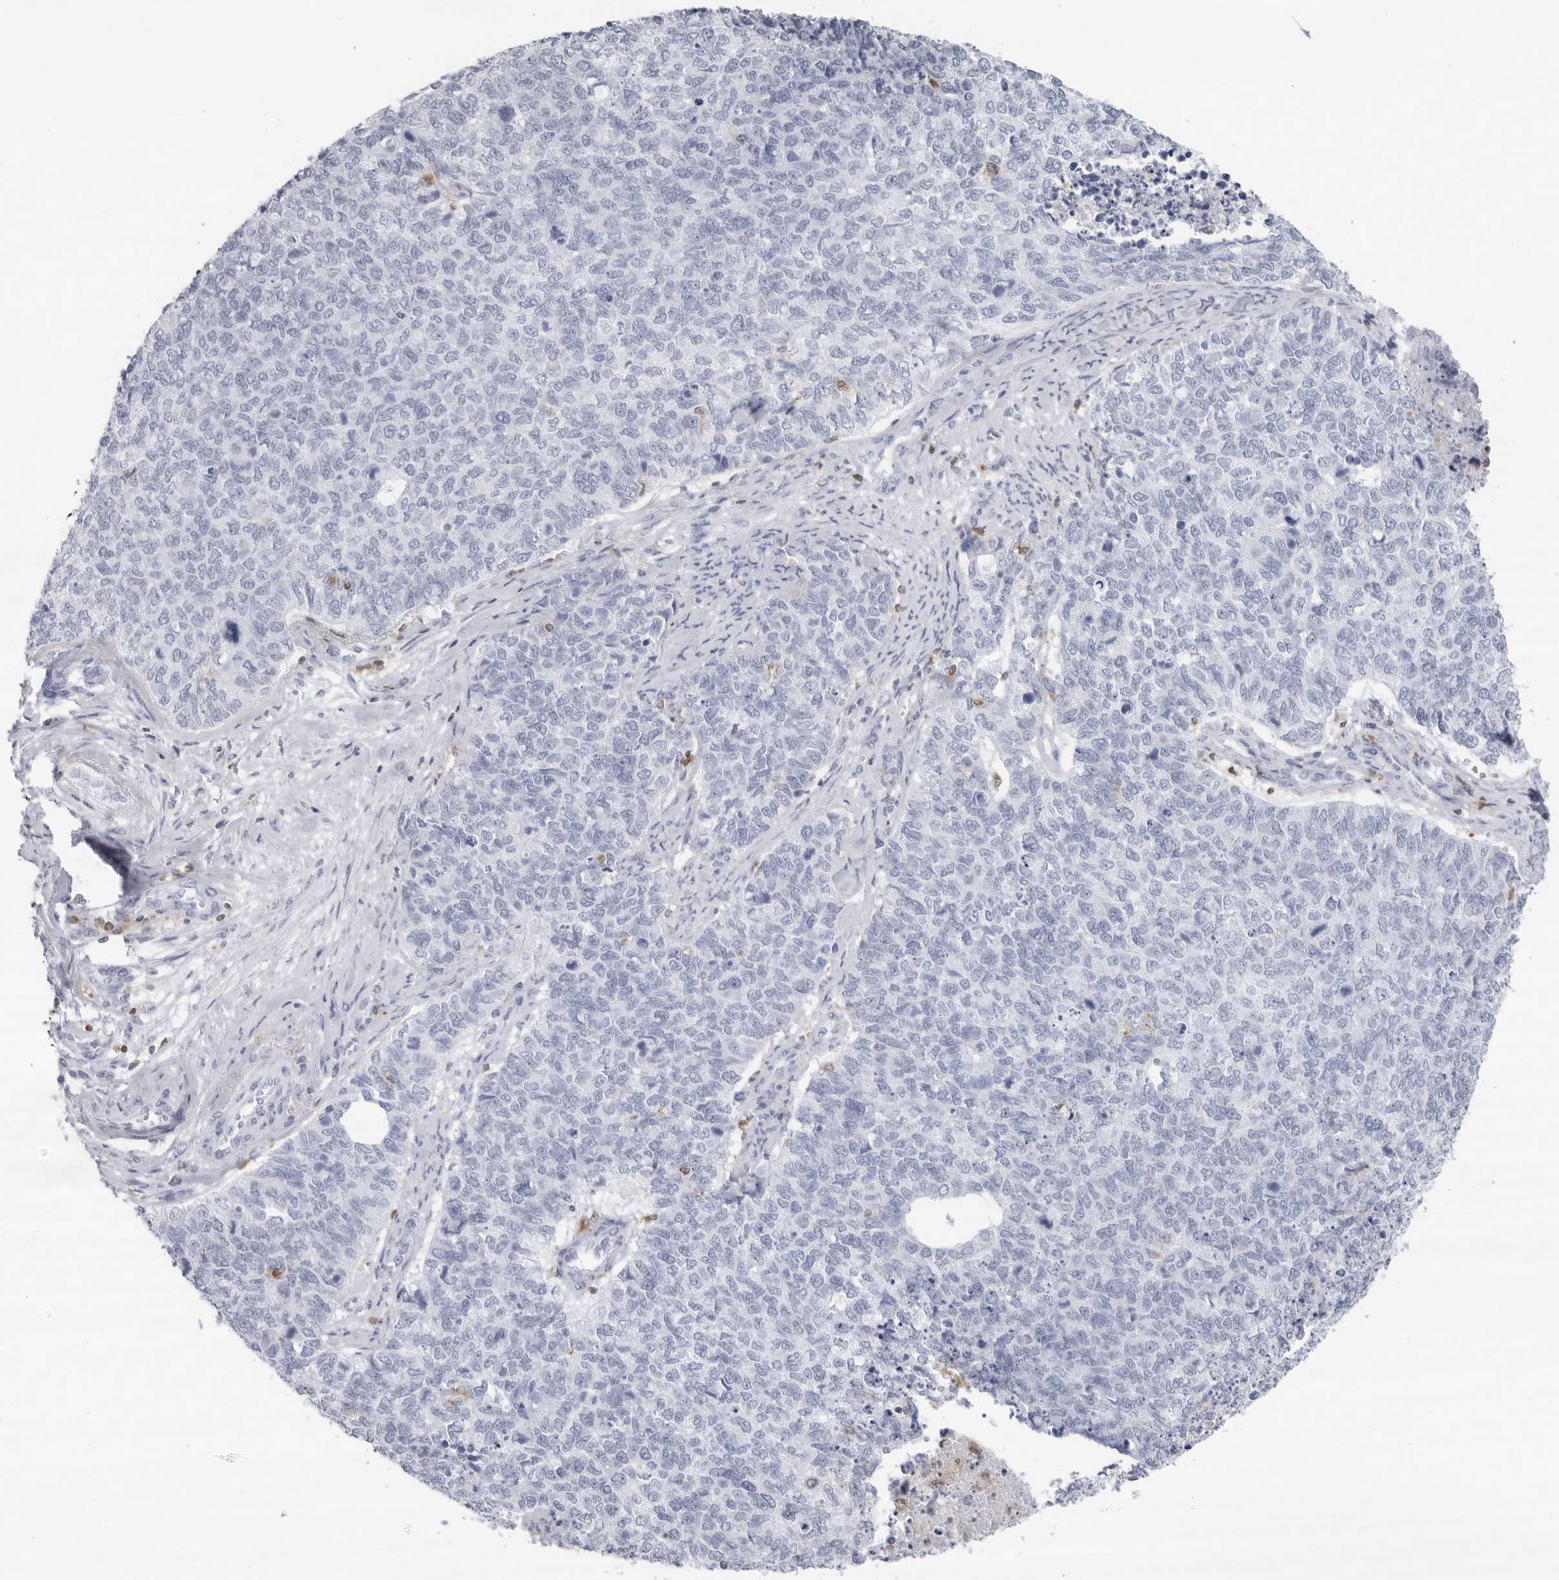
{"staining": {"intensity": "negative", "quantity": "none", "location": "none"}, "tissue": "cervical cancer", "cell_type": "Tumor cells", "image_type": "cancer", "snomed": [{"axis": "morphology", "description": "Squamous cell carcinoma, NOS"}, {"axis": "topography", "description": "Cervix"}], "caption": "Image shows no protein staining in tumor cells of cervical squamous cell carcinoma tissue.", "gene": "FMNL1", "patient": {"sex": "female", "age": 63}}